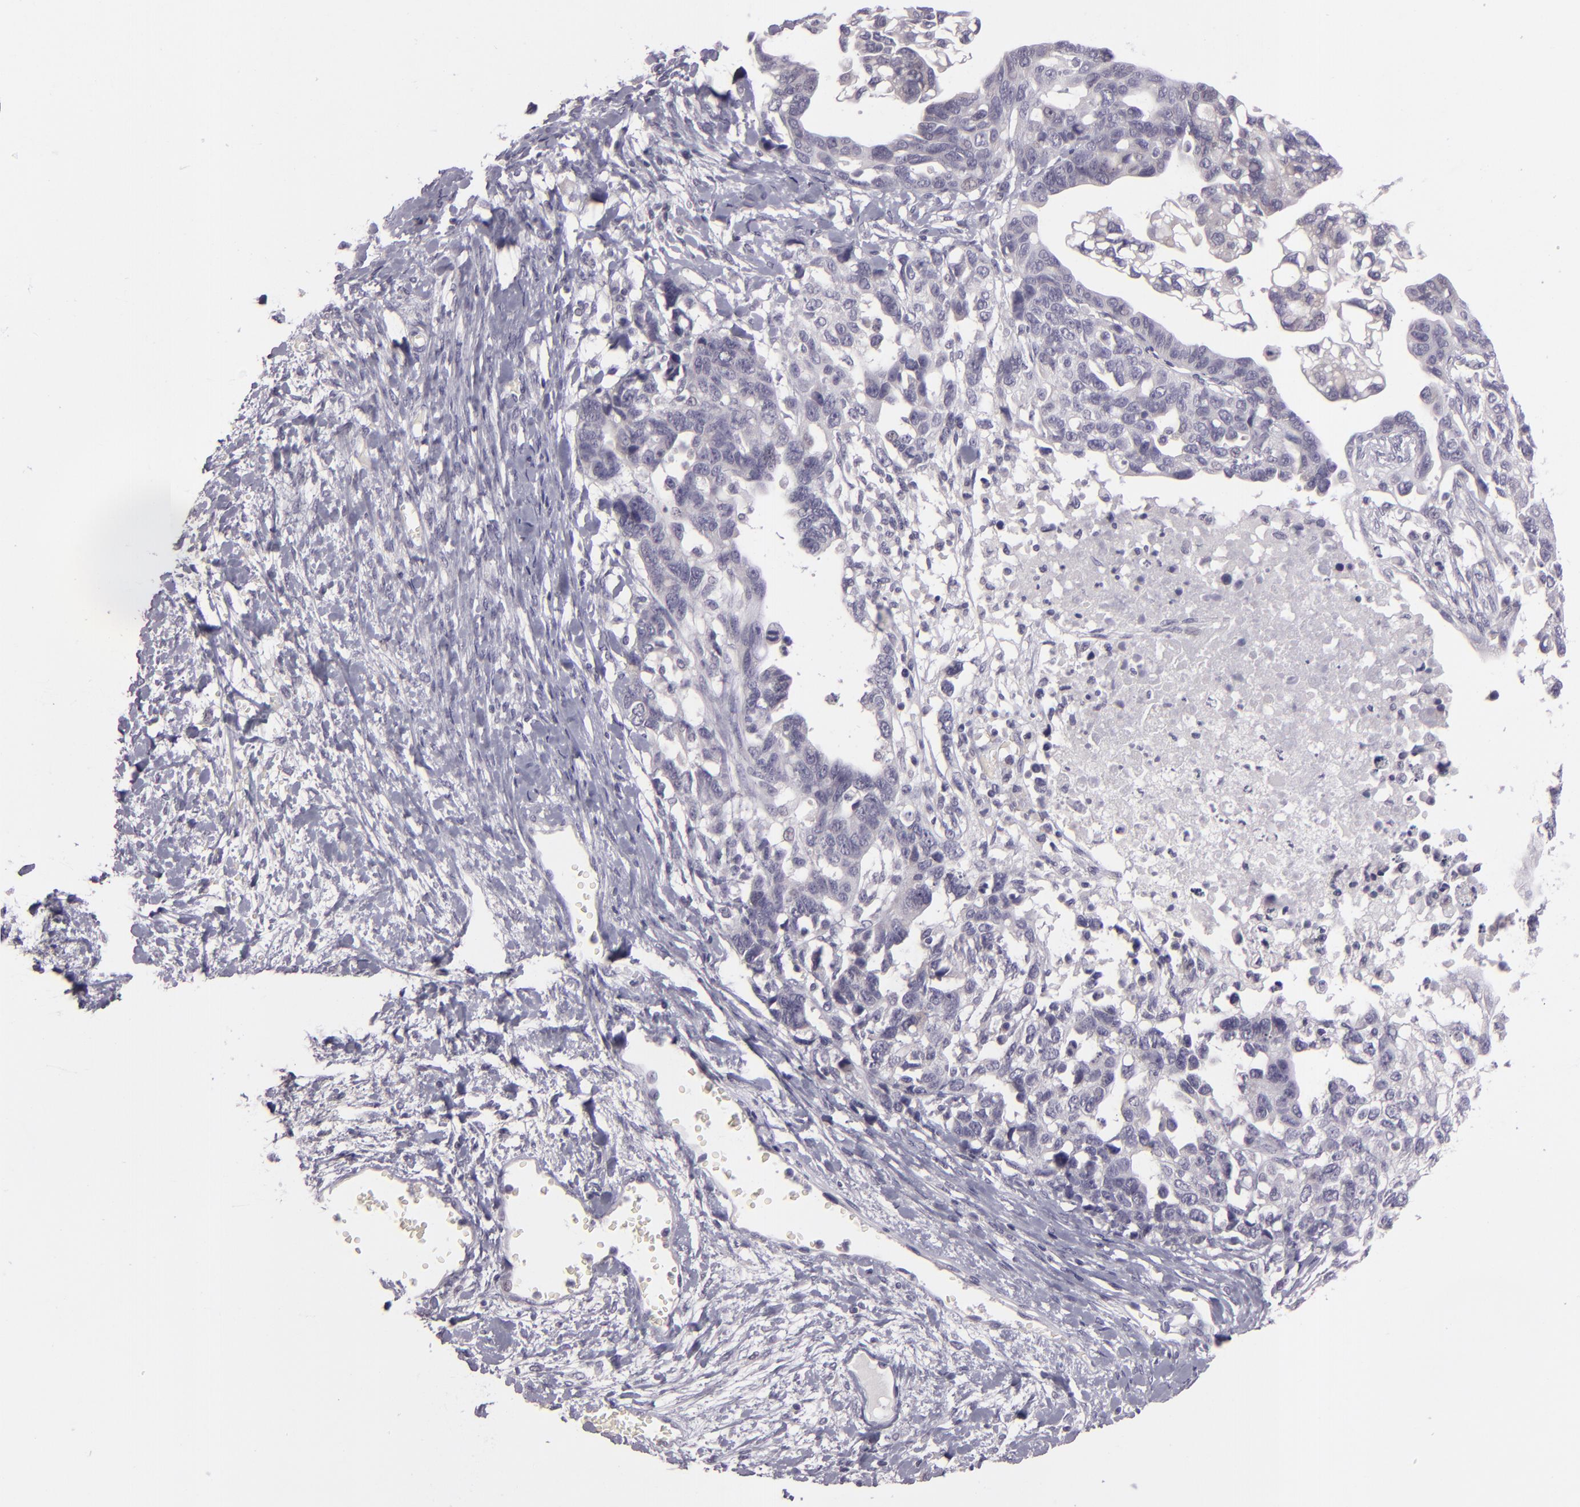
{"staining": {"intensity": "negative", "quantity": "none", "location": "none"}, "tissue": "ovarian cancer", "cell_type": "Tumor cells", "image_type": "cancer", "snomed": [{"axis": "morphology", "description": "Cystadenocarcinoma, serous, NOS"}, {"axis": "topography", "description": "Ovary"}], "caption": "Protein analysis of ovarian serous cystadenocarcinoma demonstrates no significant expression in tumor cells.", "gene": "EGFL6", "patient": {"sex": "female", "age": 69}}